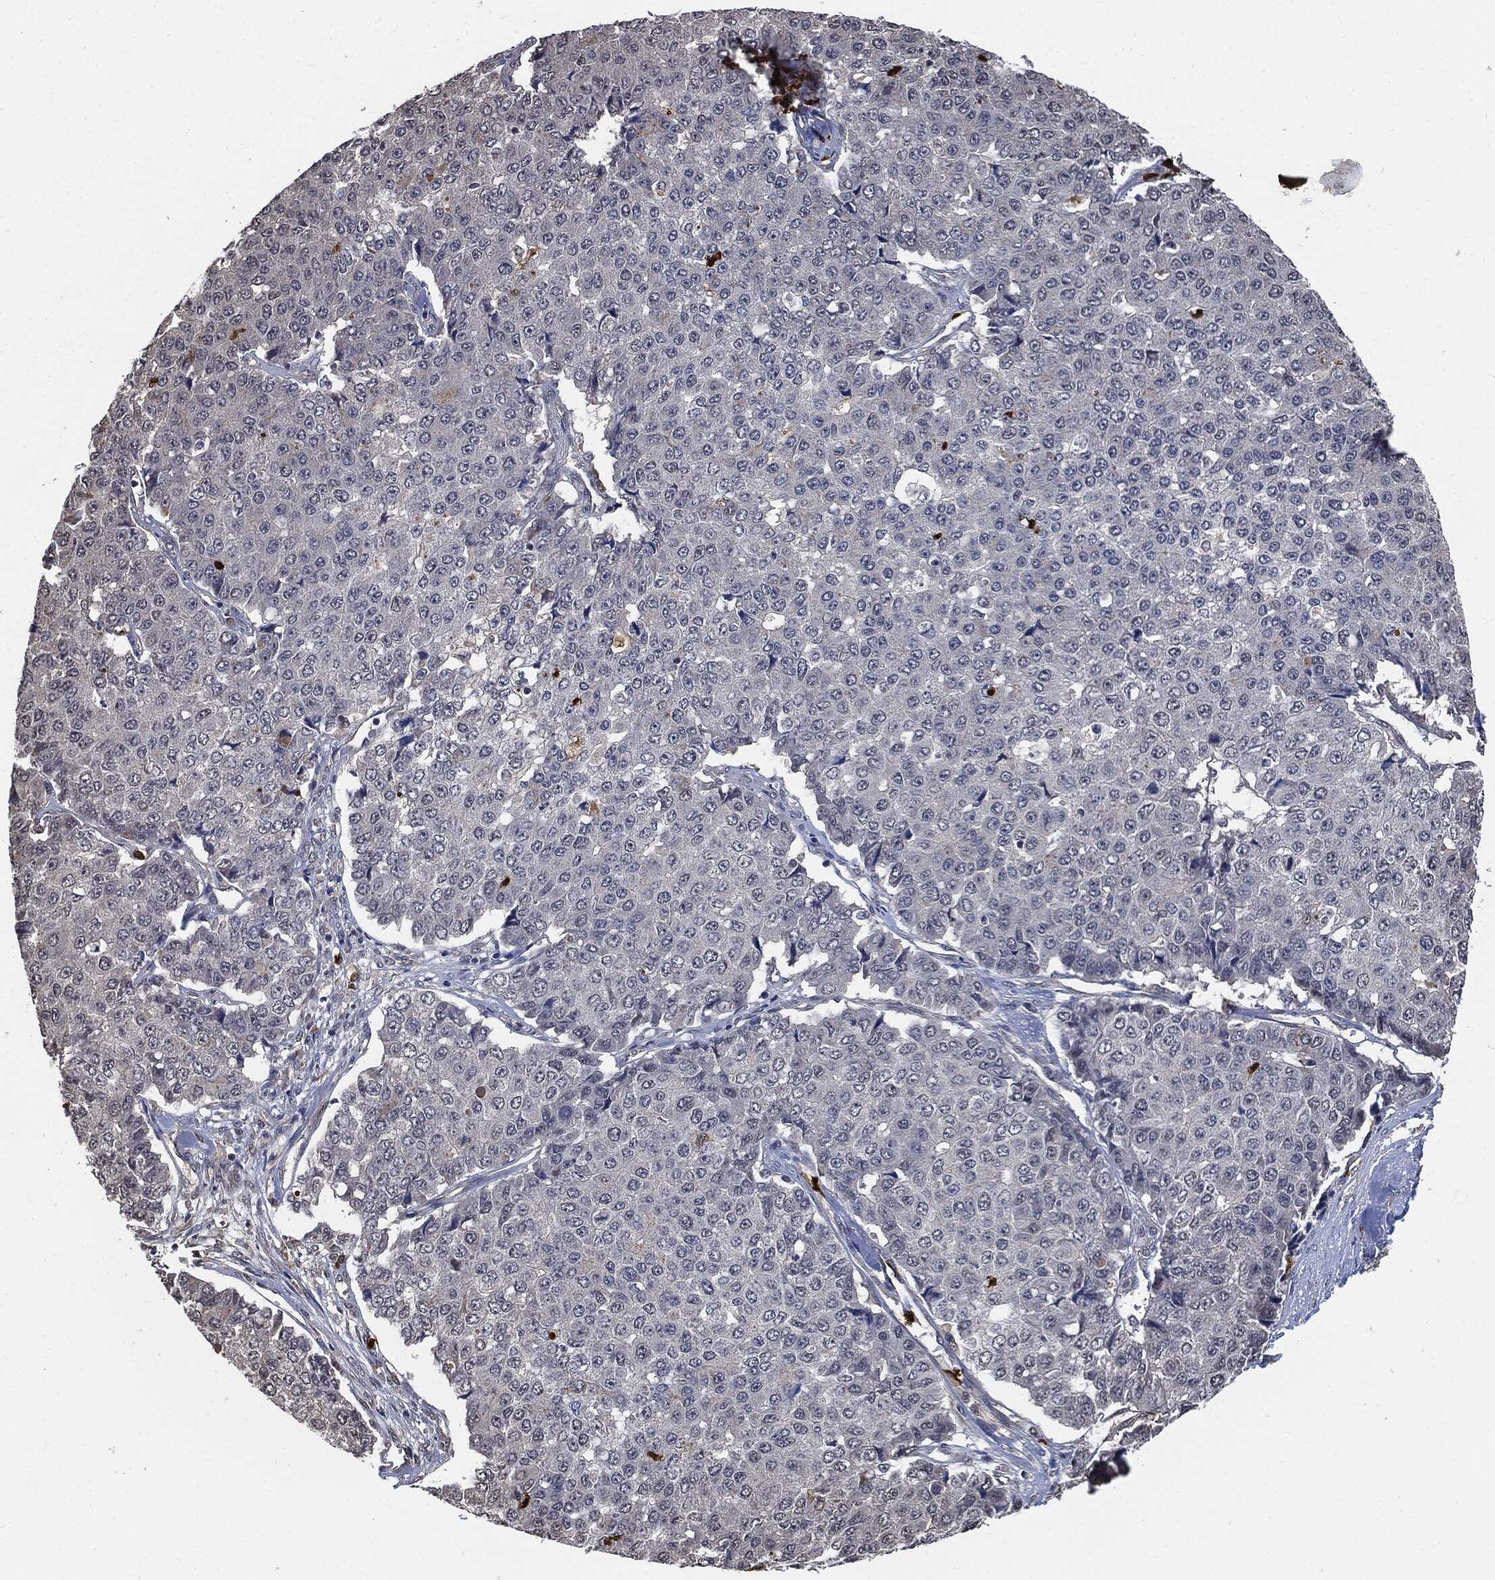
{"staining": {"intensity": "negative", "quantity": "none", "location": "none"}, "tissue": "pancreatic cancer", "cell_type": "Tumor cells", "image_type": "cancer", "snomed": [{"axis": "morphology", "description": "Normal tissue, NOS"}, {"axis": "morphology", "description": "Adenocarcinoma, NOS"}, {"axis": "topography", "description": "Pancreas"}, {"axis": "topography", "description": "Duodenum"}], "caption": "IHC histopathology image of human pancreatic cancer (adenocarcinoma) stained for a protein (brown), which displays no expression in tumor cells.", "gene": "S100A9", "patient": {"sex": "male", "age": 50}}